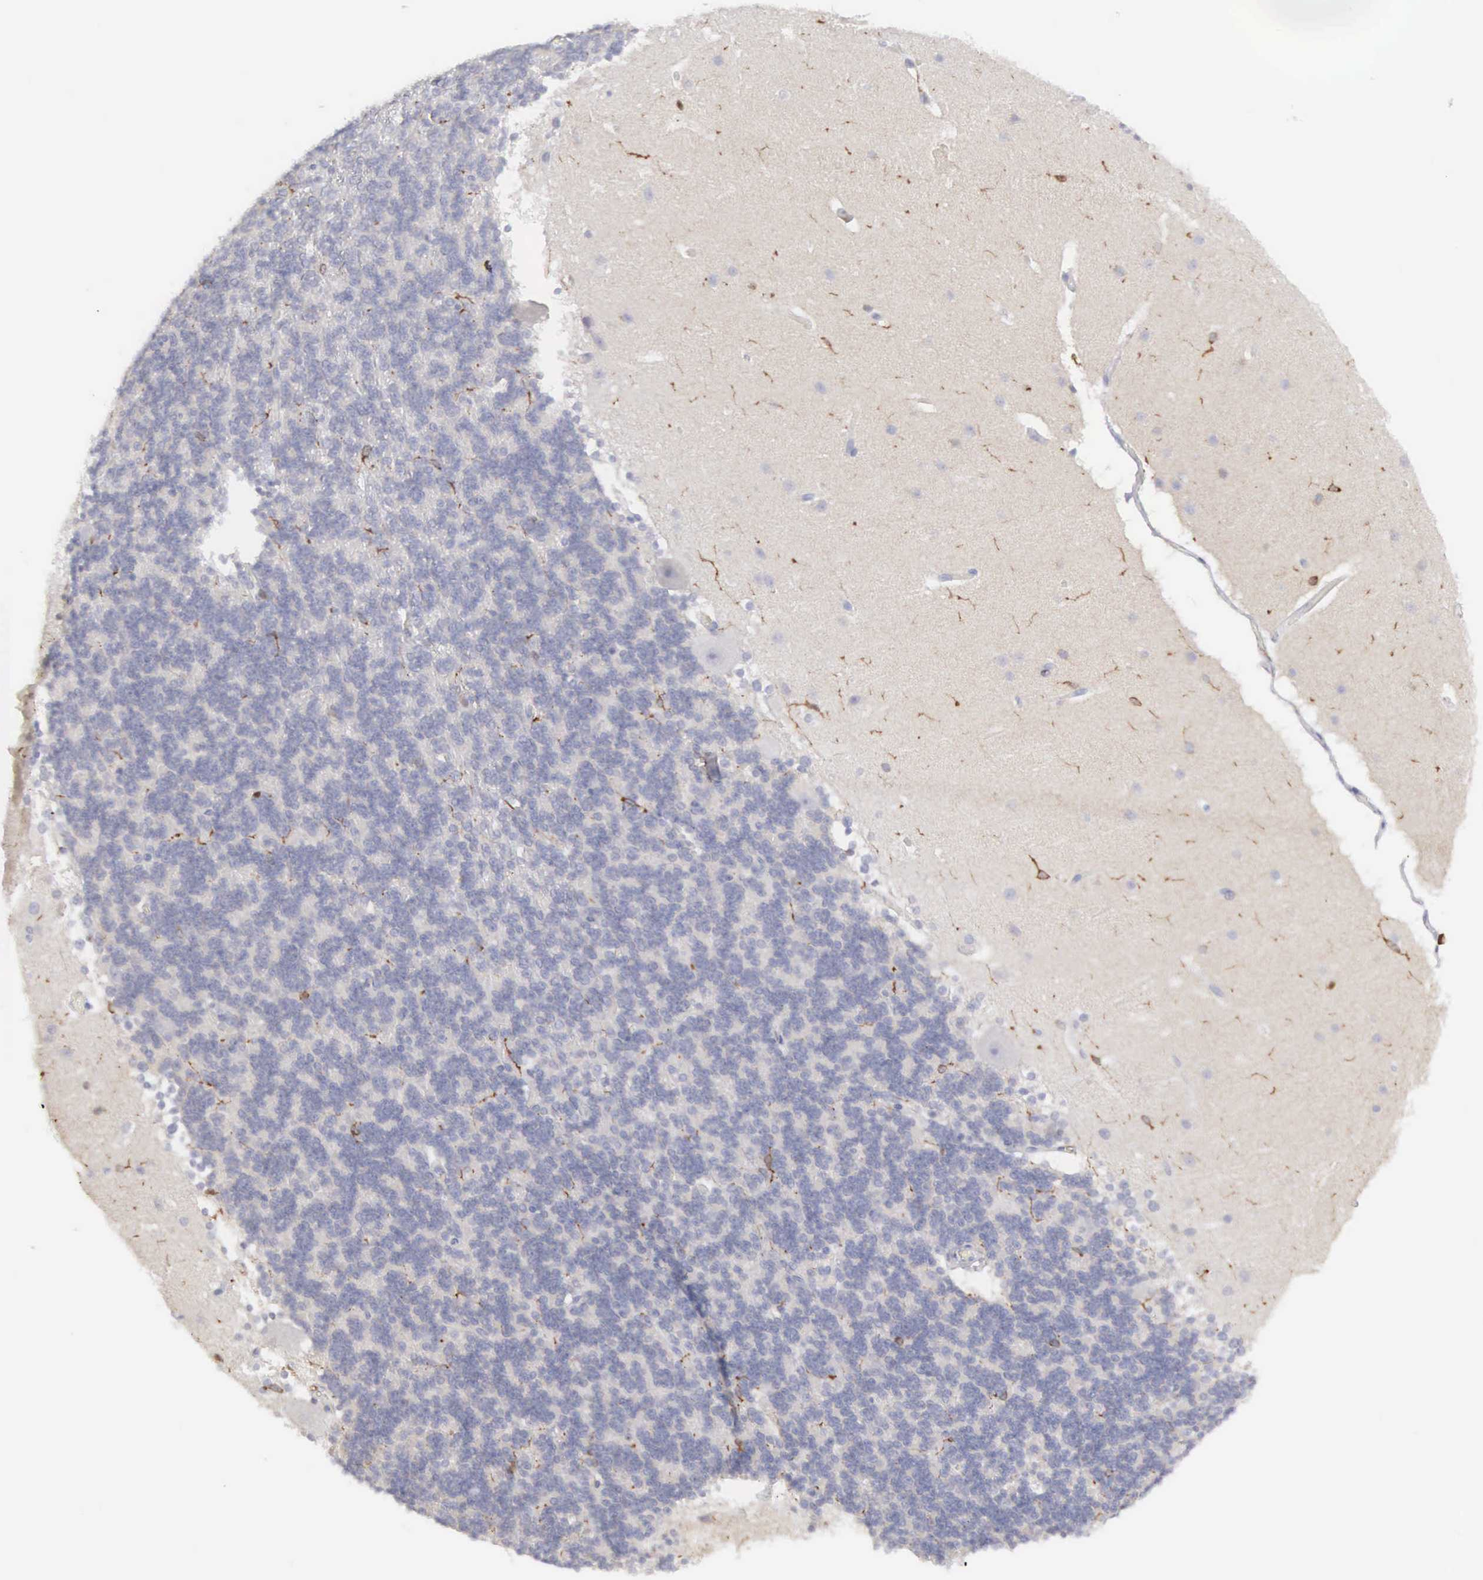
{"staining": {"intensity": "negative", "quantity": "none", "location": "none"}, "tissue": "cerebellum", "cell_type": "Cells in granular layer", "image_type": "normal", "snomed": [{"axis": "morphology", "description": "Normal tissue, NOS"}, {"axis": "topography", "description": "Cerebellum"}], "caption": "Cells in granular layer are negative for brown protein staining in normal cerebellum. Brightfield microscopy of IHC stained with DAB (brown) and hematoxylin (blue), captured at high magnification.", "gene": "ENSG00000285304", "patient": {"sex": "female", "age": 19}}